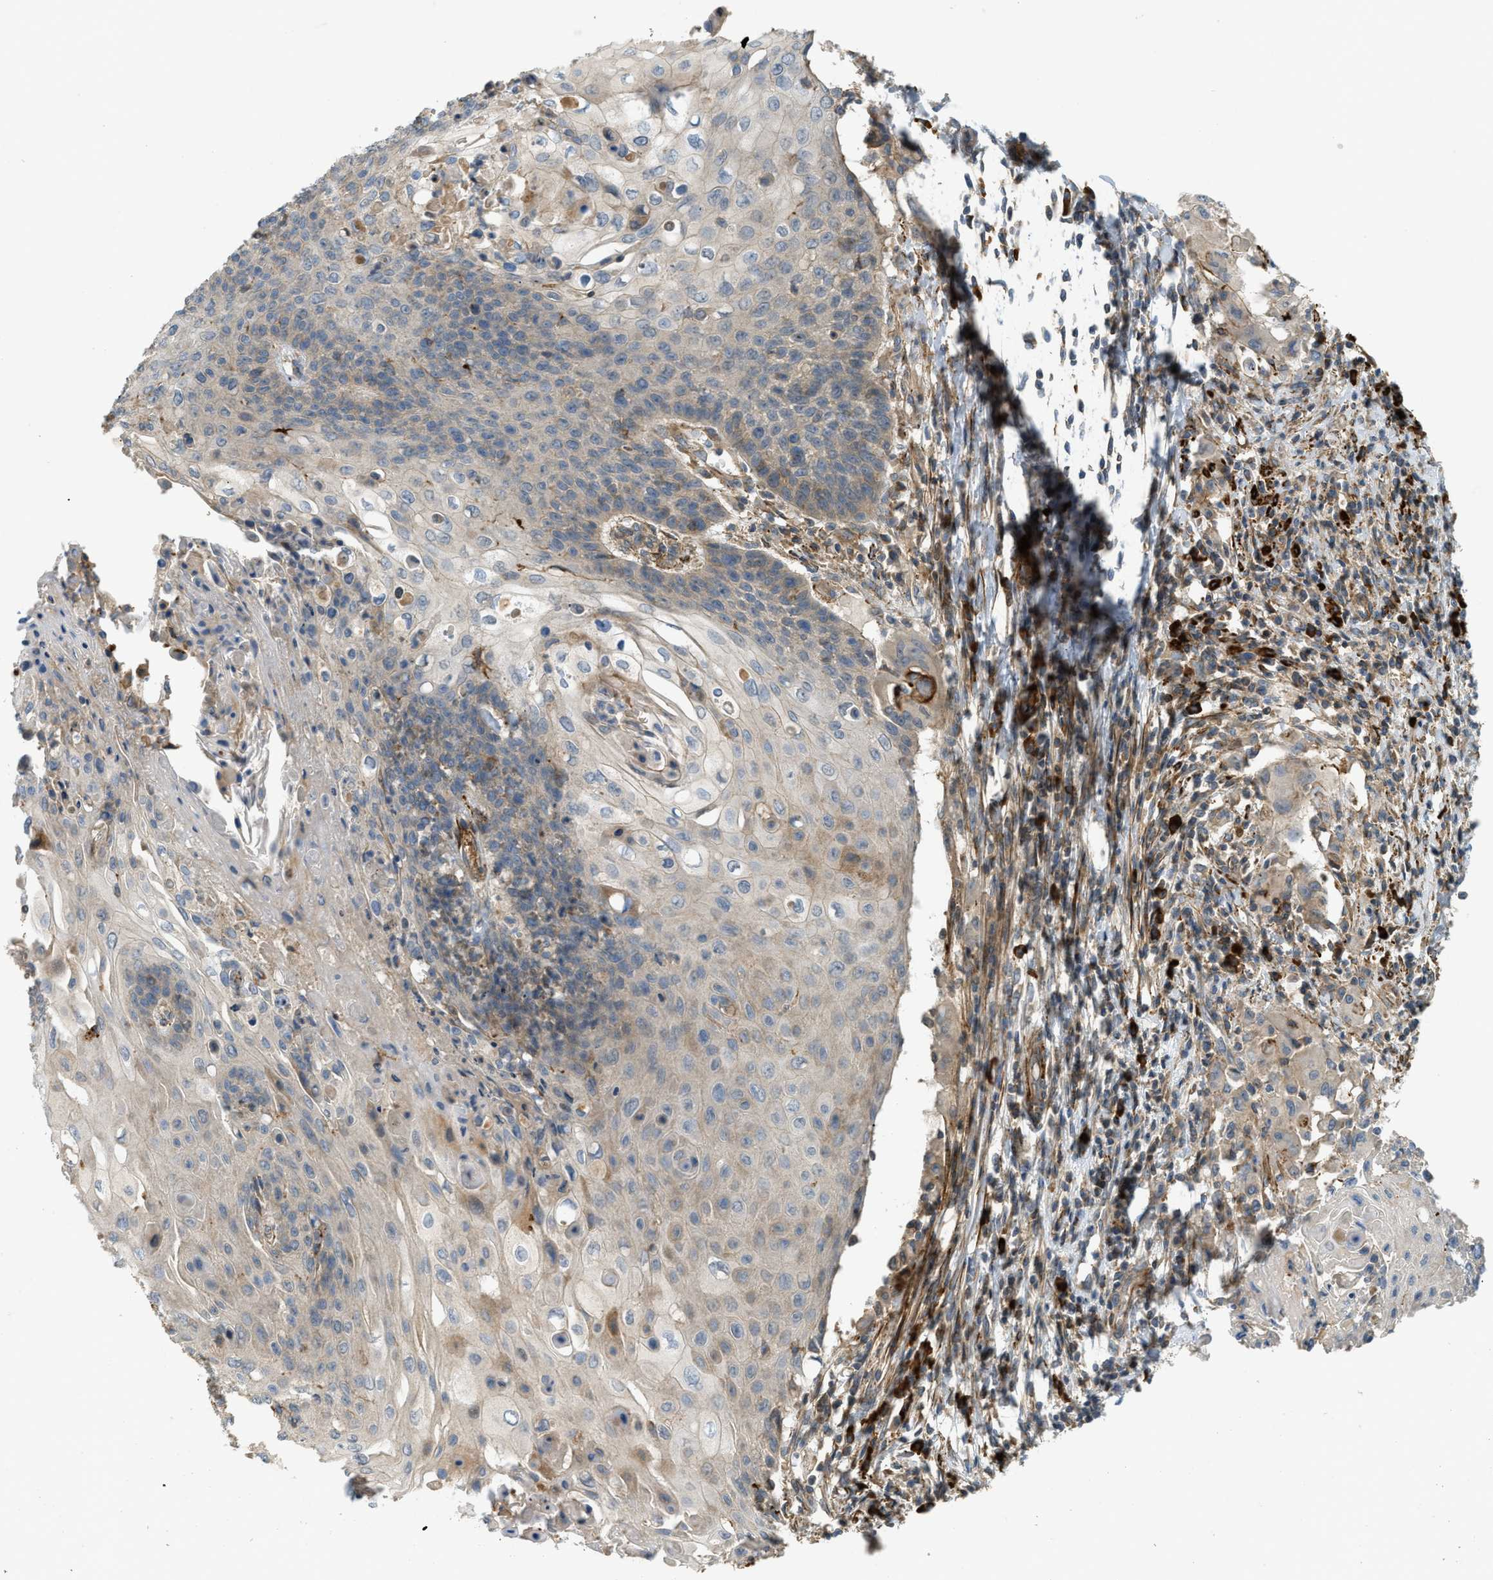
{"staining": {"intensity": "moderate", "quantity": "<25%", "location": "cytoplasmic/membranous"}, "tissue": "cervical cancer", "cell_type": "Tumor cells", "image_type": "cancer", "snomed": [{"axis": "morphology", "description": "Squamous cell carcinoma, NOS"}, {"axis": "topography", "description": "Cervix"}], "caption": "Tumor cells exhibit low levels of moderate cytoplasmic/membranous staining in about <25% of cells in cervical cancer. (Stains: DAB in brown, nuclei in blue, Microscopy: brightfield microscopy at high magnification).", "gene": "BTN3A2", "patient": {"sex": "female", "age": 39}}